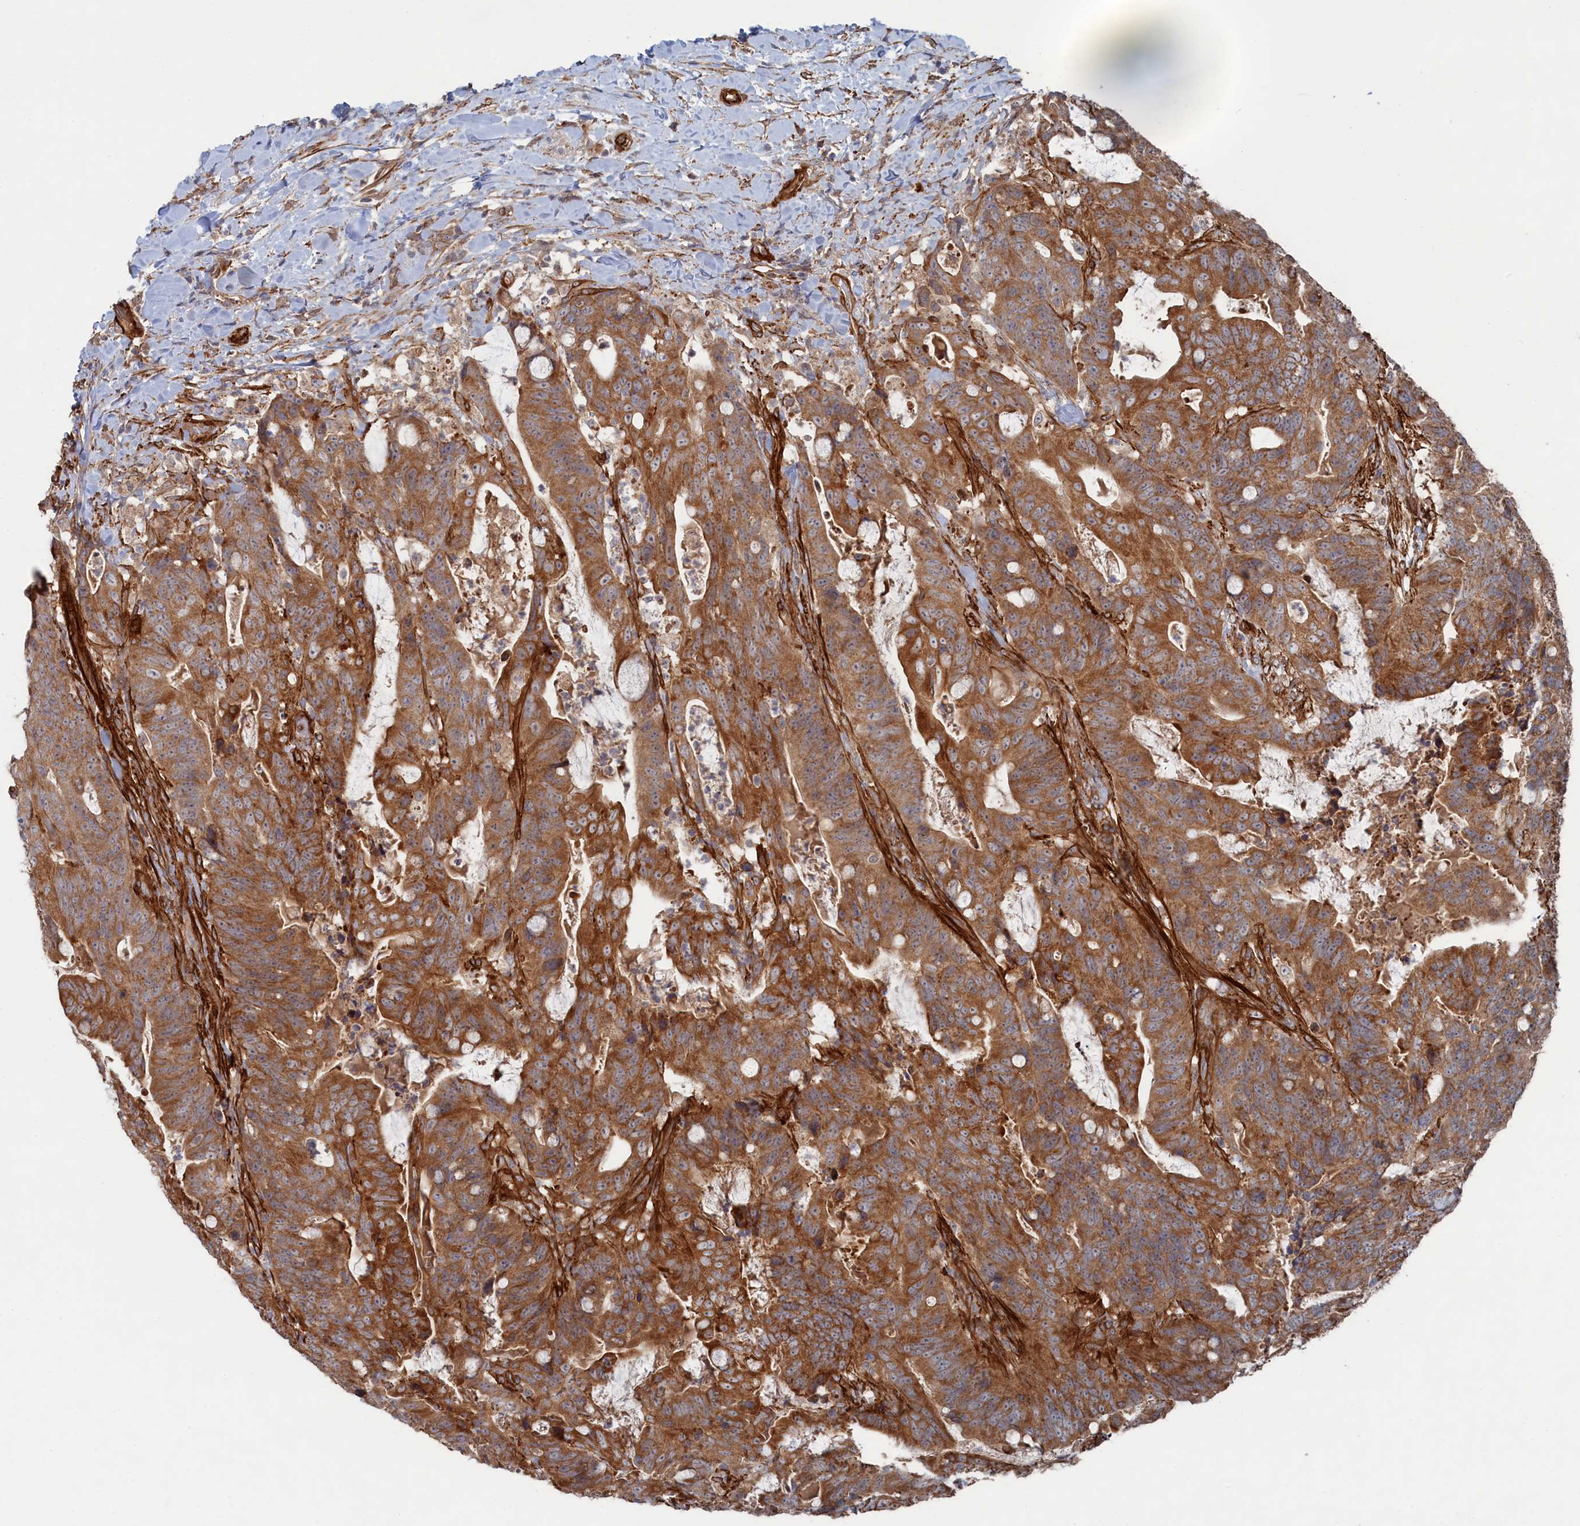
{"staining": {"intensity": "strong", "quantity": ">75%", "location": "cytoplasmic/membranous"}, "tissue": "colorectal cancer", "cell_type": "Tumor cells", "image_type": "cancer", "snomed": [{"axis": "morphology", "description": "Adenocarcinoma, NOS"}, {"axis": "topography", "description": "Colon"}], "caption": "This is an image of immunohistochemistry staining of colorectal cancer (adenocarcinoma), which shows strong expression in the cytoplasmic/membranous of tumor cells.", "gene": "FILIP1L", "patient": {"sex": "female", "age": 82}}